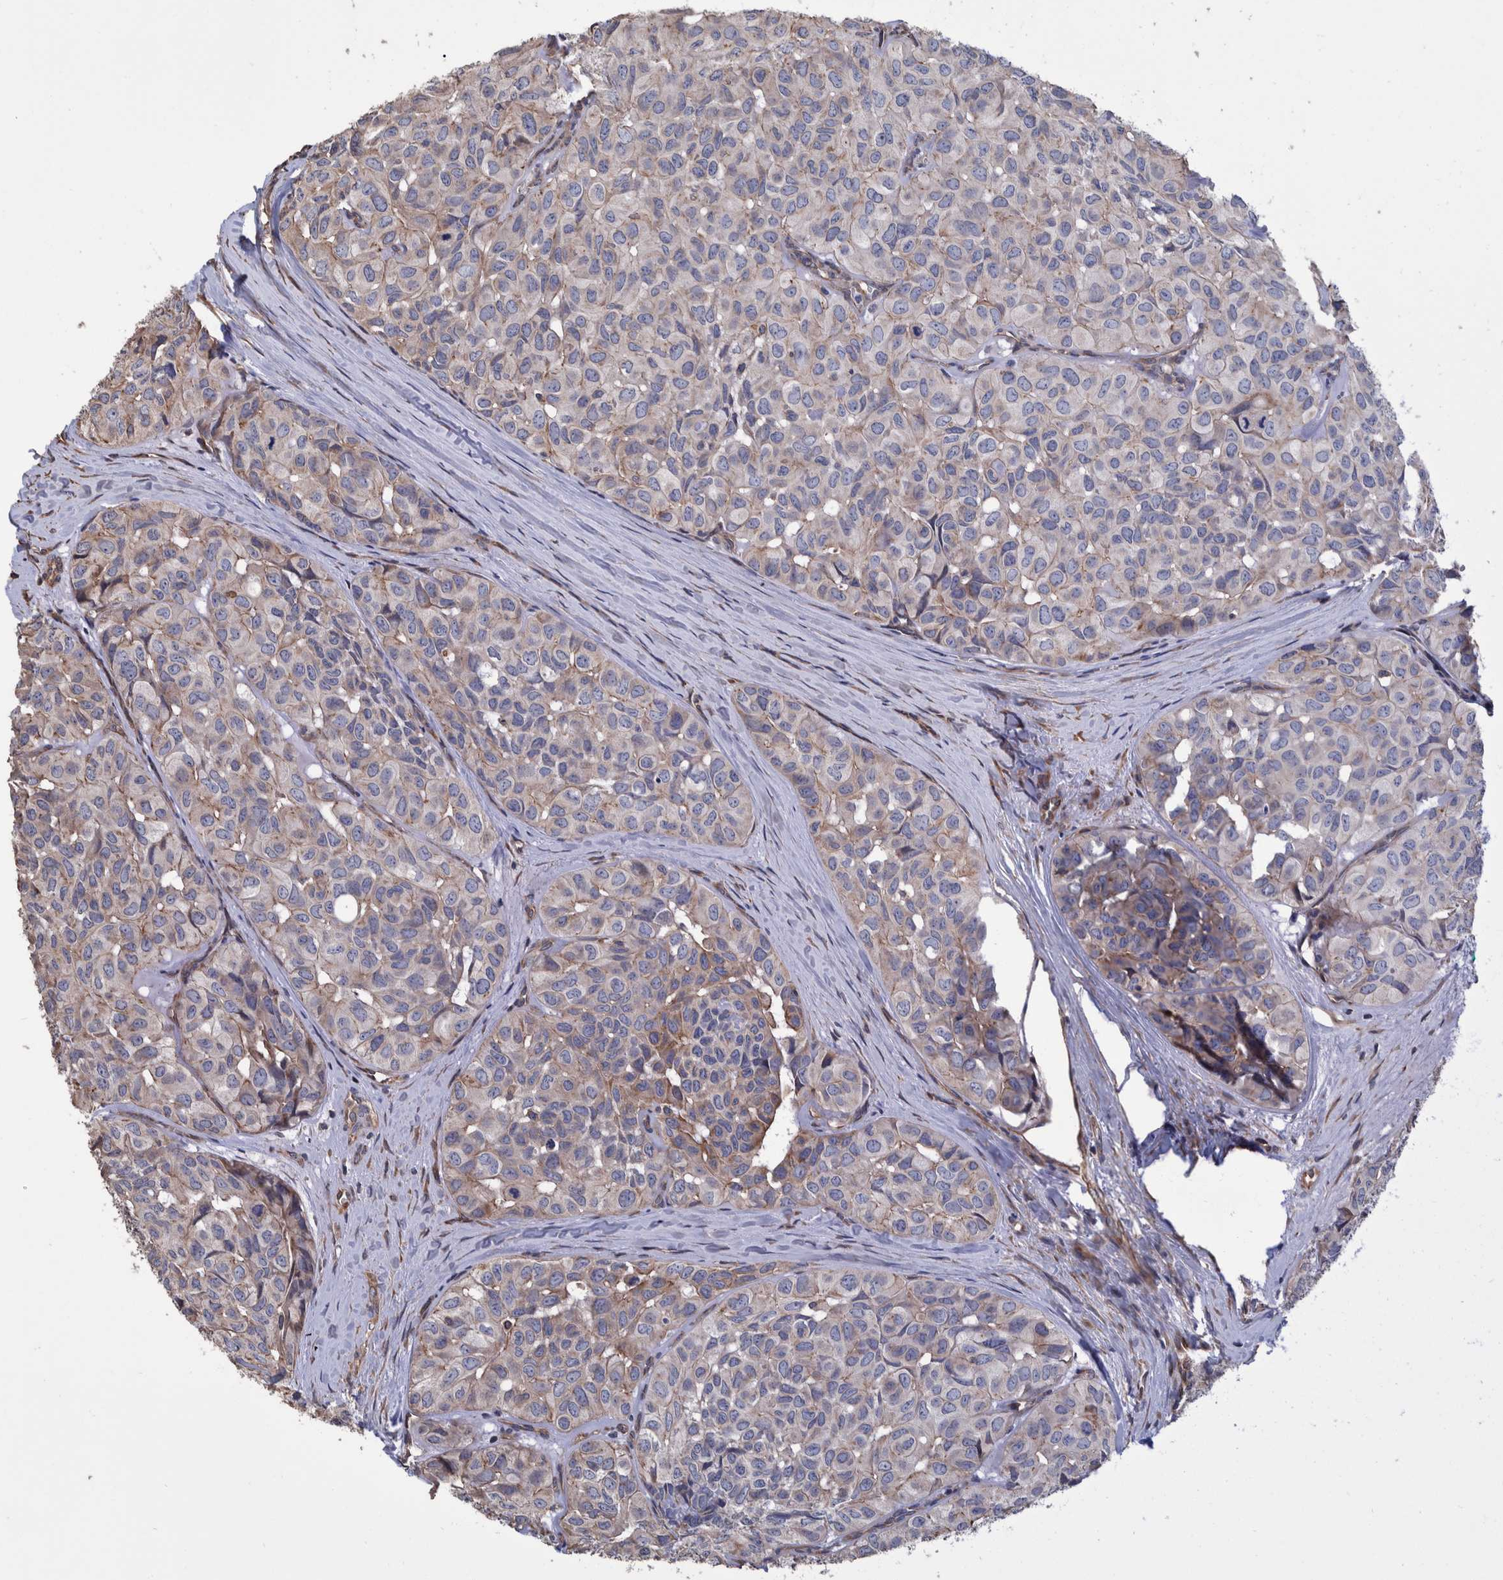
{"staining": {"intensity": "moderate", "quantity": "<25%", "location": "cytoplasmic/membranous"}, "tissue": "head and neck cancer", "cell_type": "Tumor cells", "image_type": "cancer", "snomed": [{"axis": "morphology", "description": "Adenocarcinoma, NOS"}, {"axis": "topography", "description": "Salivary gland, NOS"}, {"axis": "topography", "description": "Head-Neck"}], "caption": "Immunohistochemistry (IHC) staining of head and neck adenocarcinoma, which shows low levels of moderate cytoplasmic/membranous staining in about <25% of tumor cells indicating moderate cytoplasmic/membranous protein staining. The staining was performed using DAB (brown) for protein detection and nuclei were counterstained in hematoxylin (blue).", "gene": "SLC45A4", "patient": {"sex": "female", "age": 76}}